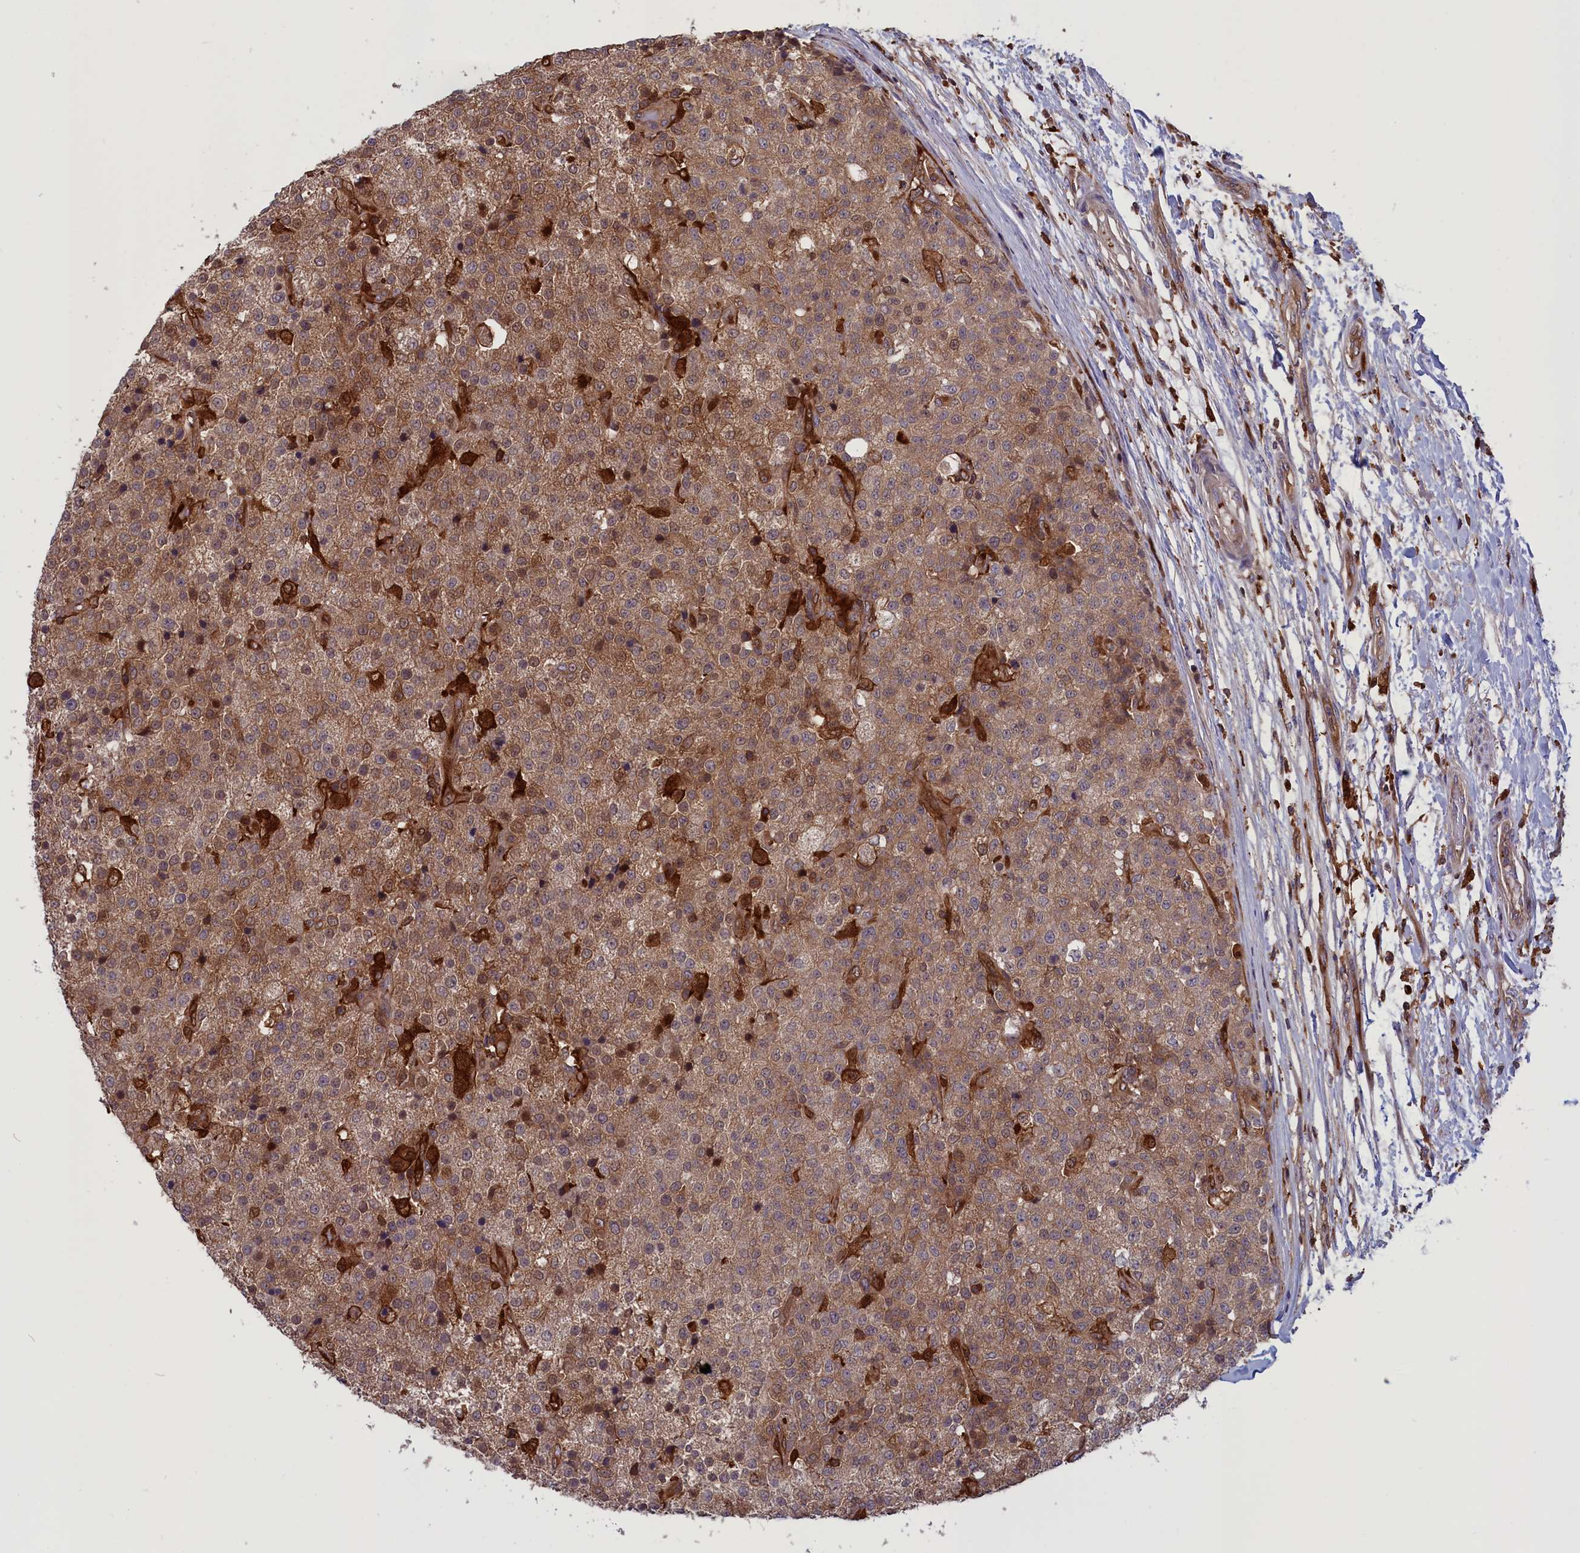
{"staining": {"intensity": "moderate", "quantity": ">75%", "location": "cytoplasmic/membranous"}, "tissue": "testis cancer", "cell_type": "Tumor cells", "image_type": "cancer", "snomed": [{"axis": "morphology", "description": "Seminoma, NOS"}, {"axis": "topography", "description": "Testis"}], "caption": "DAB immunohistochemical staining of testis cancer reveals moderate cytoplasmic/membranous protein positivity in approximately >75% of tumor cells.", "gene": "ARHGAP18", "patient": {"sex": "male", "age": 59}}